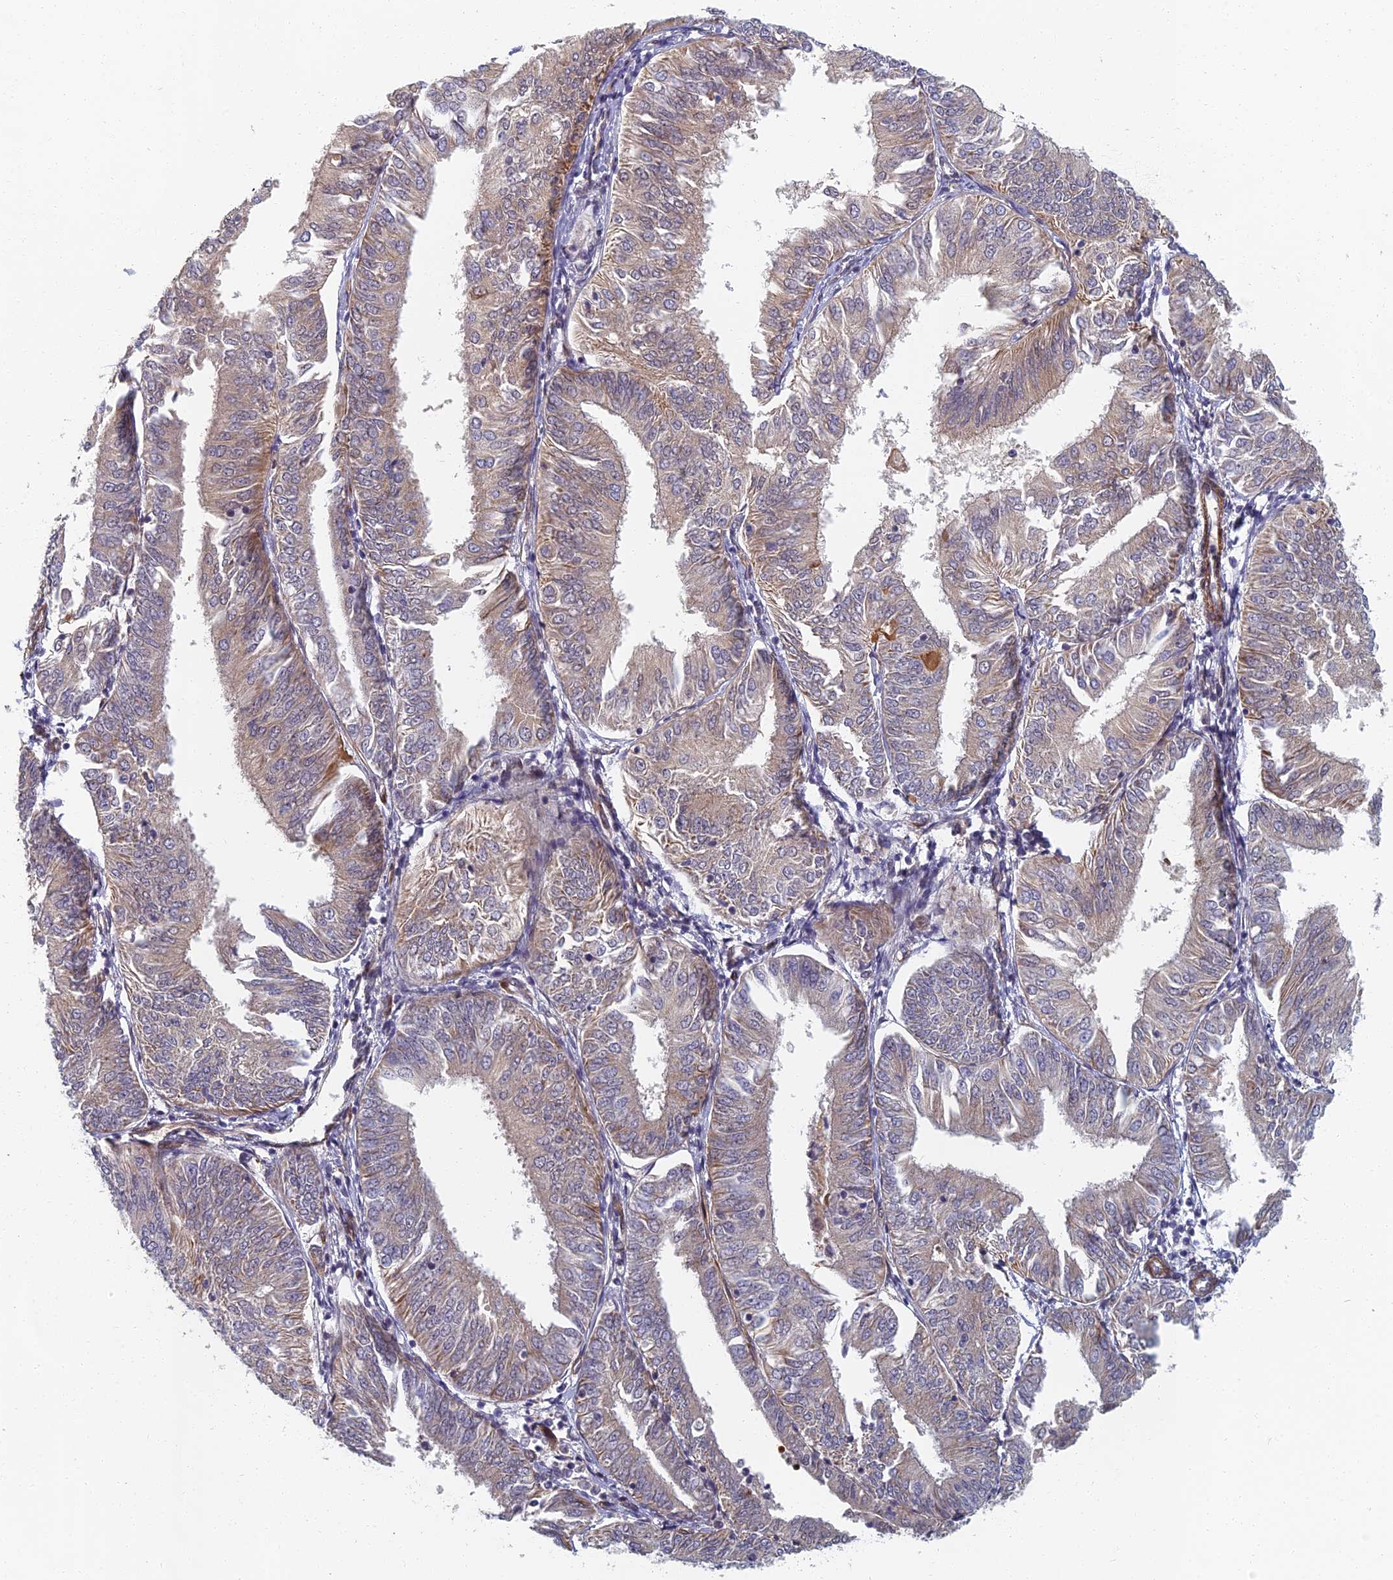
{"staining": {"intensity": "weak", "quantity": "<25%", "location": "cytoplasmic/membranous"}, "tissue": "endometrial cancer", "cell_type": "Tumor cells", "image_type": "cancer", "snomed": [{"axis": "morphology", "description": "Adenocarcinoma, NOS"}, {"axis": "topography", "description": "Endometrium"}], "caption": "High magnification brightfield microscopy of endometrial cancer stained with DAB (brown) and counterstained with hematoxylin (blue): tumor cells show no significant positivity. (DAB immunohistochemistry visualized using brightfield microscopy, high magnification).", "gene": "ABCB10", "patient": {"sex": "female", "age": 58}}